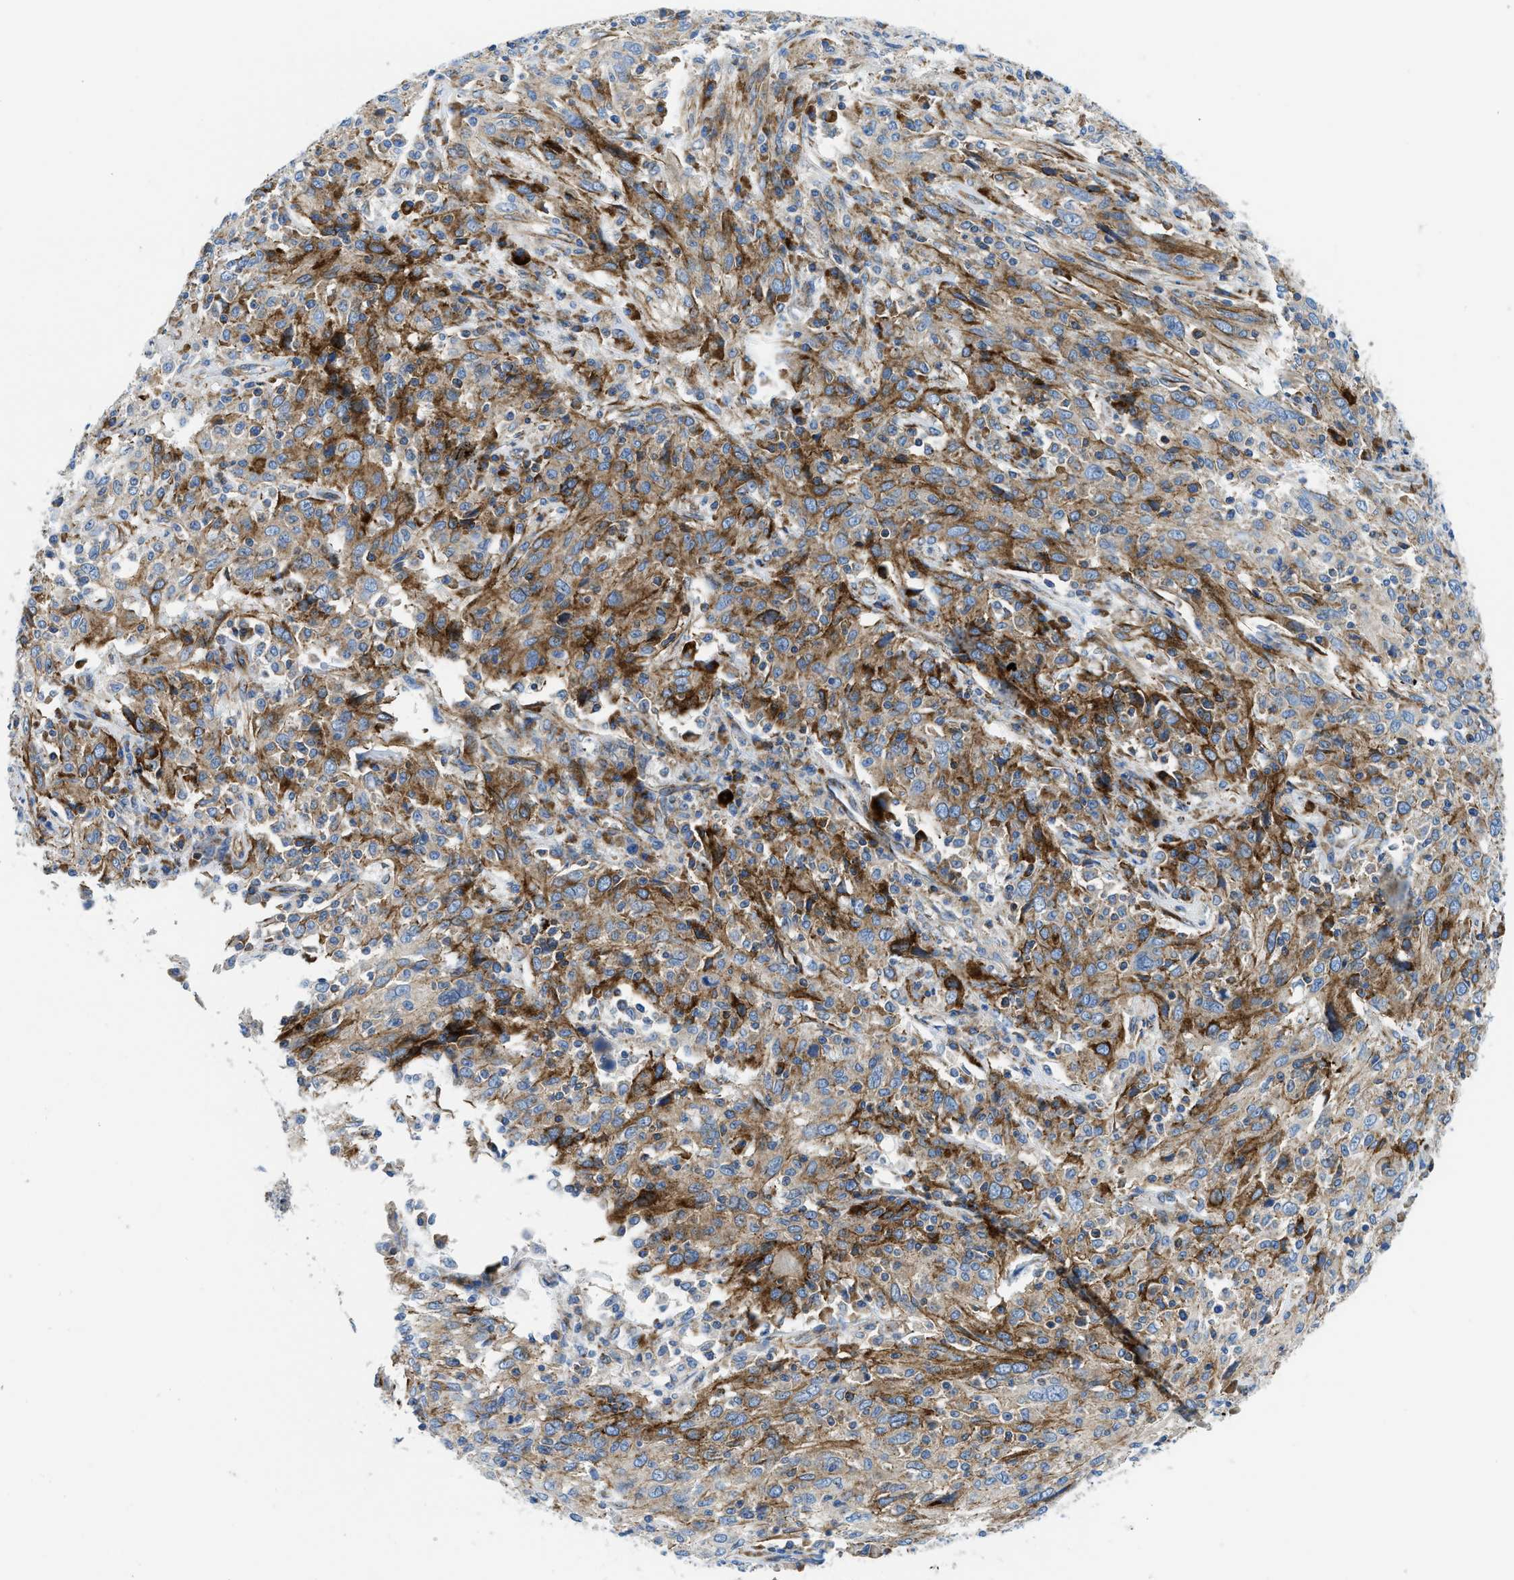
{"staining": {"intensity": "moderate", "quantity": ">75%", "location": "cytoplasmic/membranous"}, "tissue": "cervical cancer", "cell_type": "Tumor cells", "image_type": "cancer", "snomed": [{"axis": "morphology", "description": "Squamous cell carcinoma, NOS"}, {"axis": "topography", "description": "Cervix"}], "caption": "High-magnification brightfield microscopy of squamous cell carcinoma (cervical) stained with DAB (3,3'-diaminobenzidine) (brown) and counterstained with hematoxylin (blue). tumor cells exhibit moderate cytoplasmic/membranous positivity is seen in approximately>75% of cells.", "gene": "CUTA", "patient": {"sex": "female", "age": 46}}